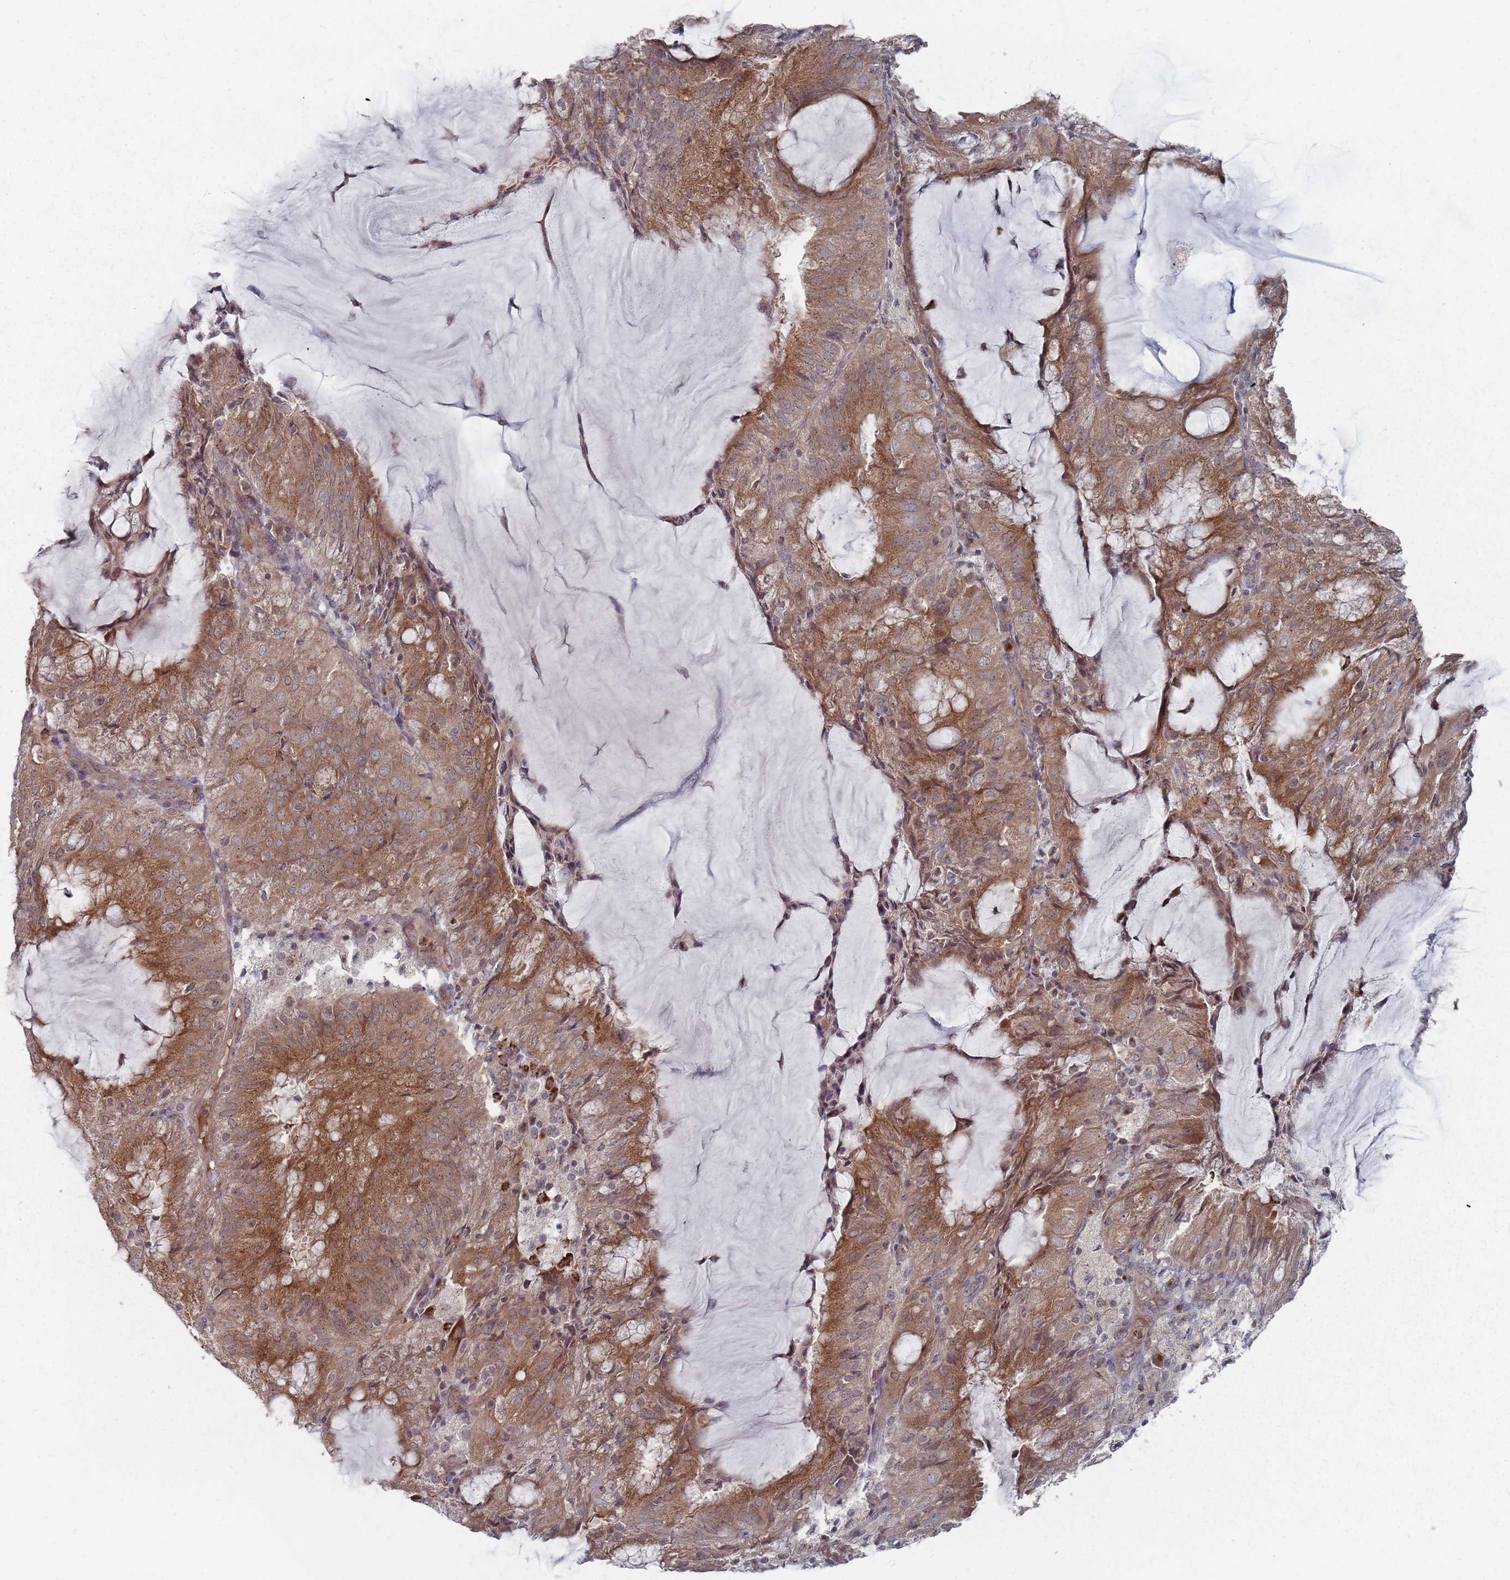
{"staining": {"intensity": "moderate", "quantity": ">75%", "location": "cytoplasmic/membranous"}, "tissue": "endometrial cancer", "cell_type": "Tumor cells", "image_type": "cancer", "snomed": [{"axis": "morphology", "description": "Adenocarcinoma, NOS"}, {"axis": "topography", "description": "Endometrium"}], "caption": "This histopathology image shows IHC staining of human adenocarcinoma (endometrial), with medium moderate cytoplasmic/membranous positivity in approximately >75% of tumor cells.", "gene": "FMO4", "patient": {"sex": "female", "age": 81}}